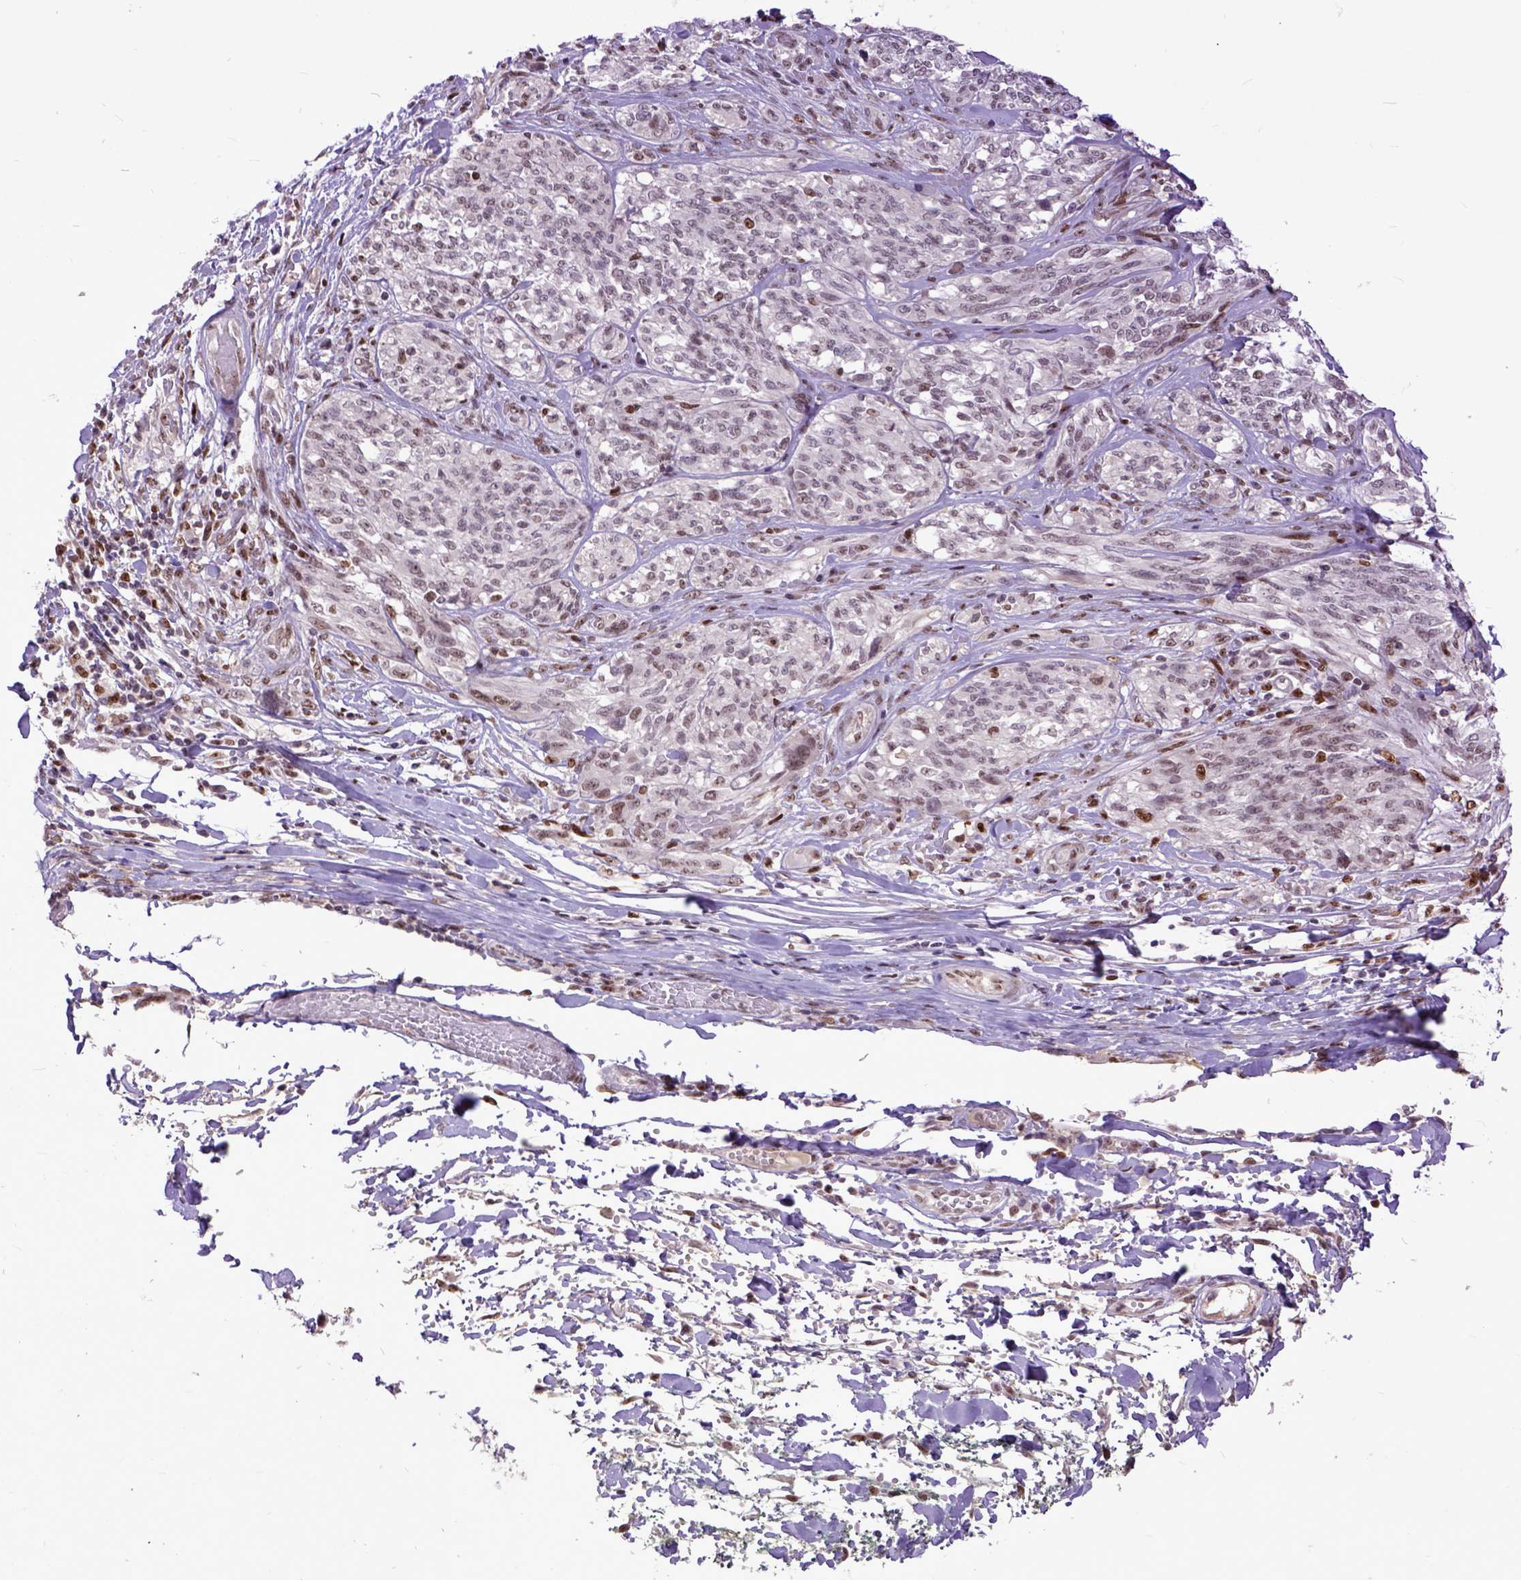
{"staining": {"intensity": "moderate", "quantity": "<25%", "location": "nuclear"}, "tissue": "melanoma", "cell_type": "Tumor cells", "image_type": "cancer", "snomed": [{"axis": "morphology", "description": "Malignant melanoma, NOS"}, {"axis": "topography", "description": "Skin"}], "caption": "The micrograph shows staining of malignant melanoma, revealing moderate nuclear protein staining (brown color) within tumor cells.", "gene": "RCC2", "patient": {"sex": "female", "age": 91}}